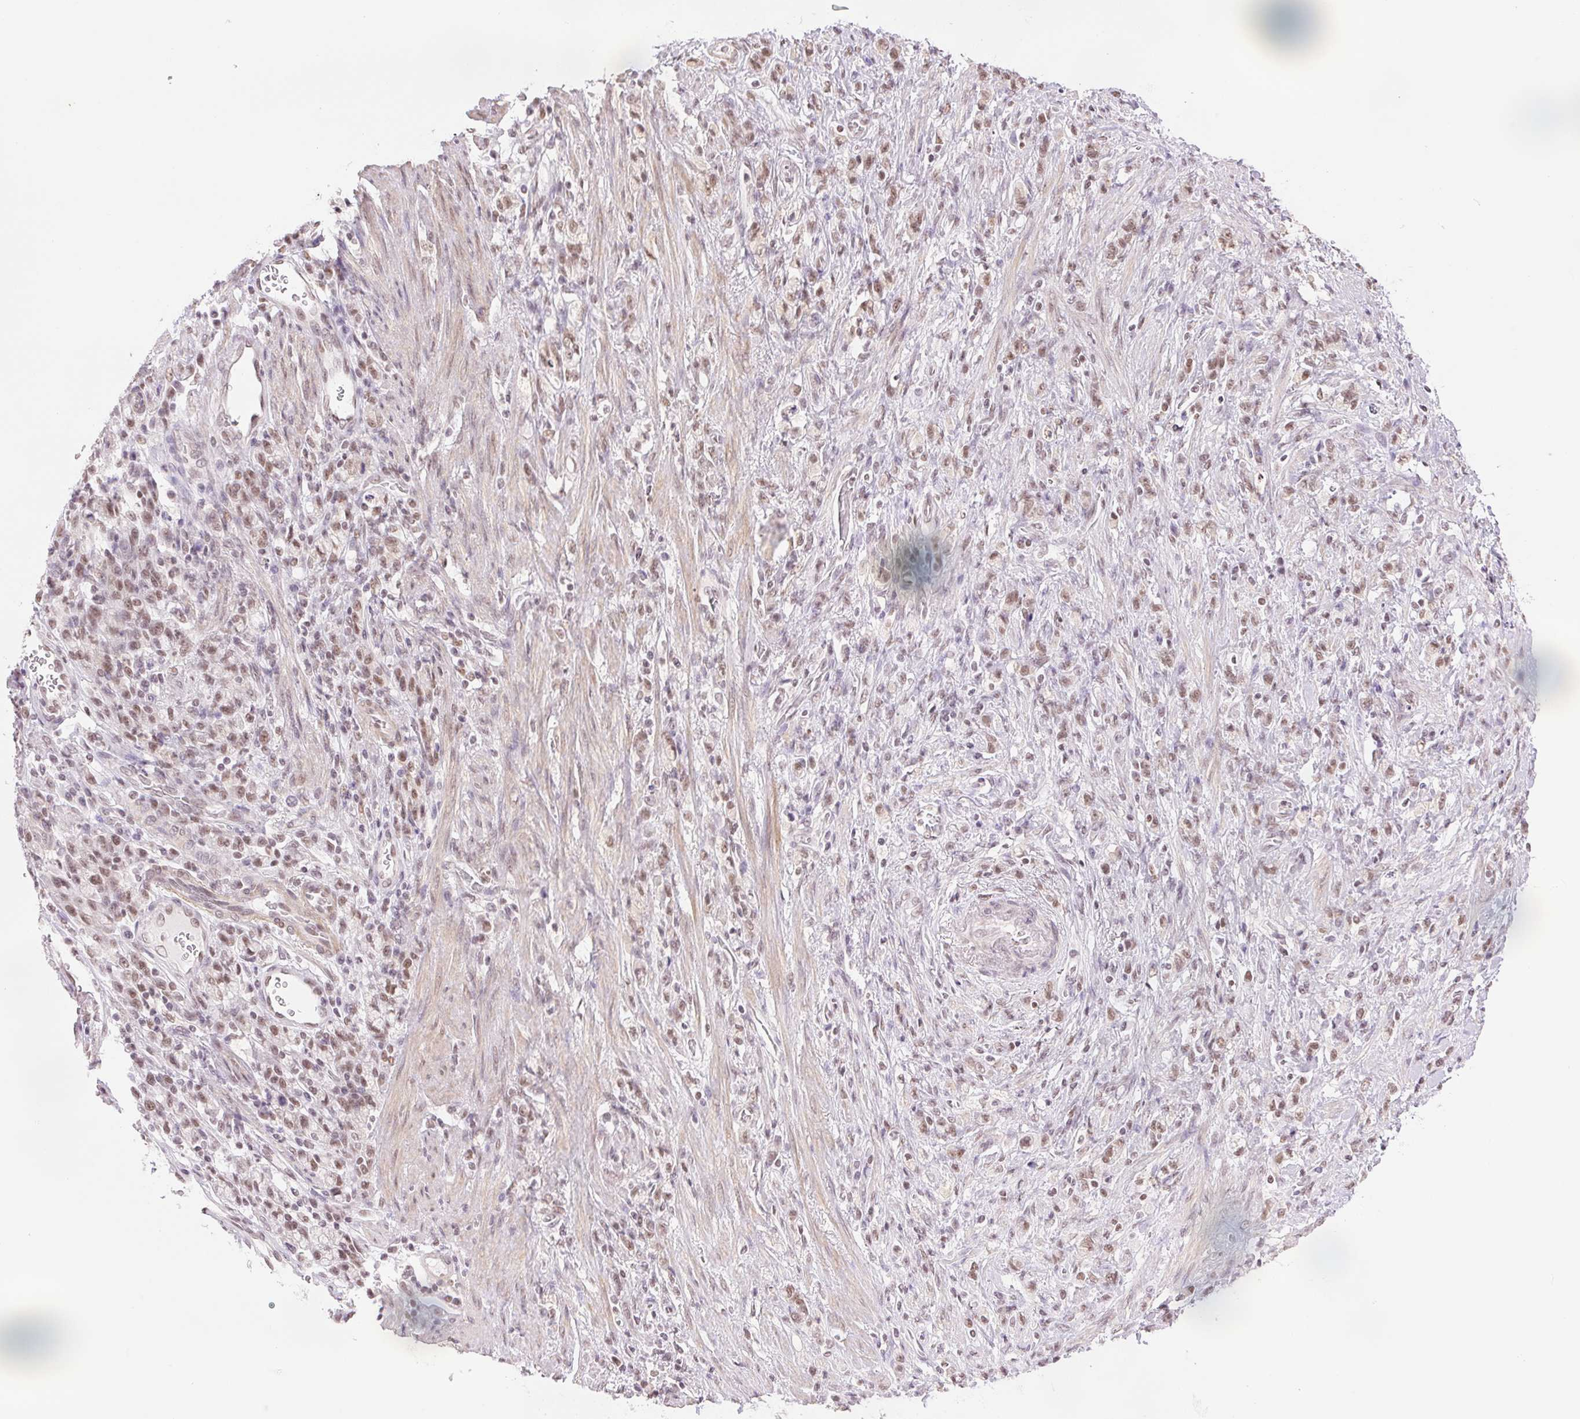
{"staining": {"intensity": "moderate", "quantity": "25%-75%", "location": "nuclear"}, "tissue": "stomach cancer", "cell_type": "Tumor cells", "image_type": "cancer", "snomed": [{"axis": "morphology", "description": "Adenocarcinoma, NOS"}, {"axis": "topography", "description": "Stomach"}], "caption": "The micrograph exhibits staining of stomach cancer, revealing moderate nuclear protein positivity (brown color) within tumor cells.", "gene": "RPRD1B", "patient": {"sex": "male", "age": 77}}